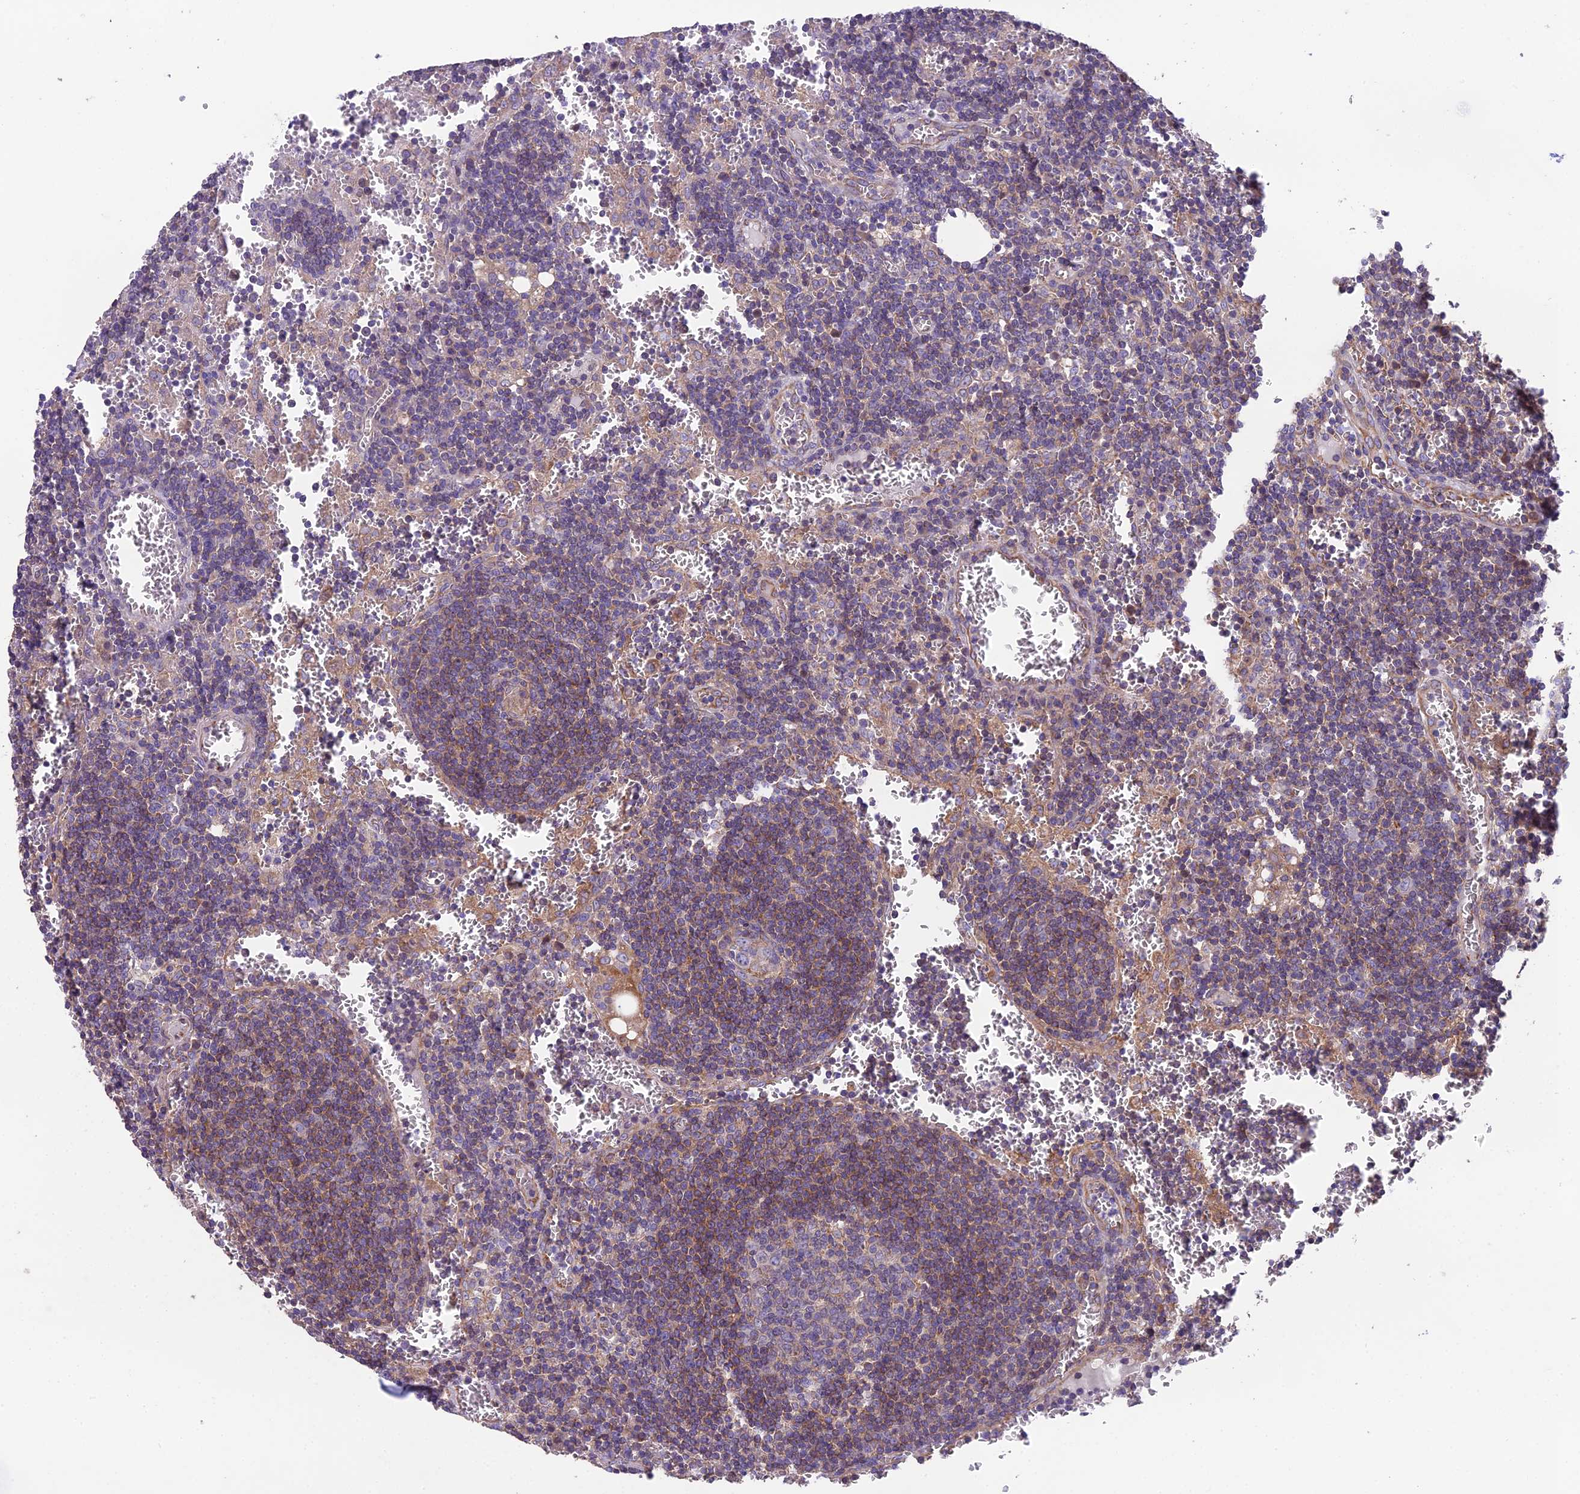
{"staining": {"intensity": "negative", "quantity": "none", "location": "none"}, "tissue": "lymph node", "cell_type": "Germinal center cells", "image_type": "normal", "snomed": [{"axis": "morphology", "description": "Normal tissue, NOS"}, {"axis": "topography", "description": "Lymph node"}], "caption": "IHC of normal lymph node shows no staining in germinal center cells.", "gene": "BLOC1S4", "patient": {"sex": "female", "age": 73}}